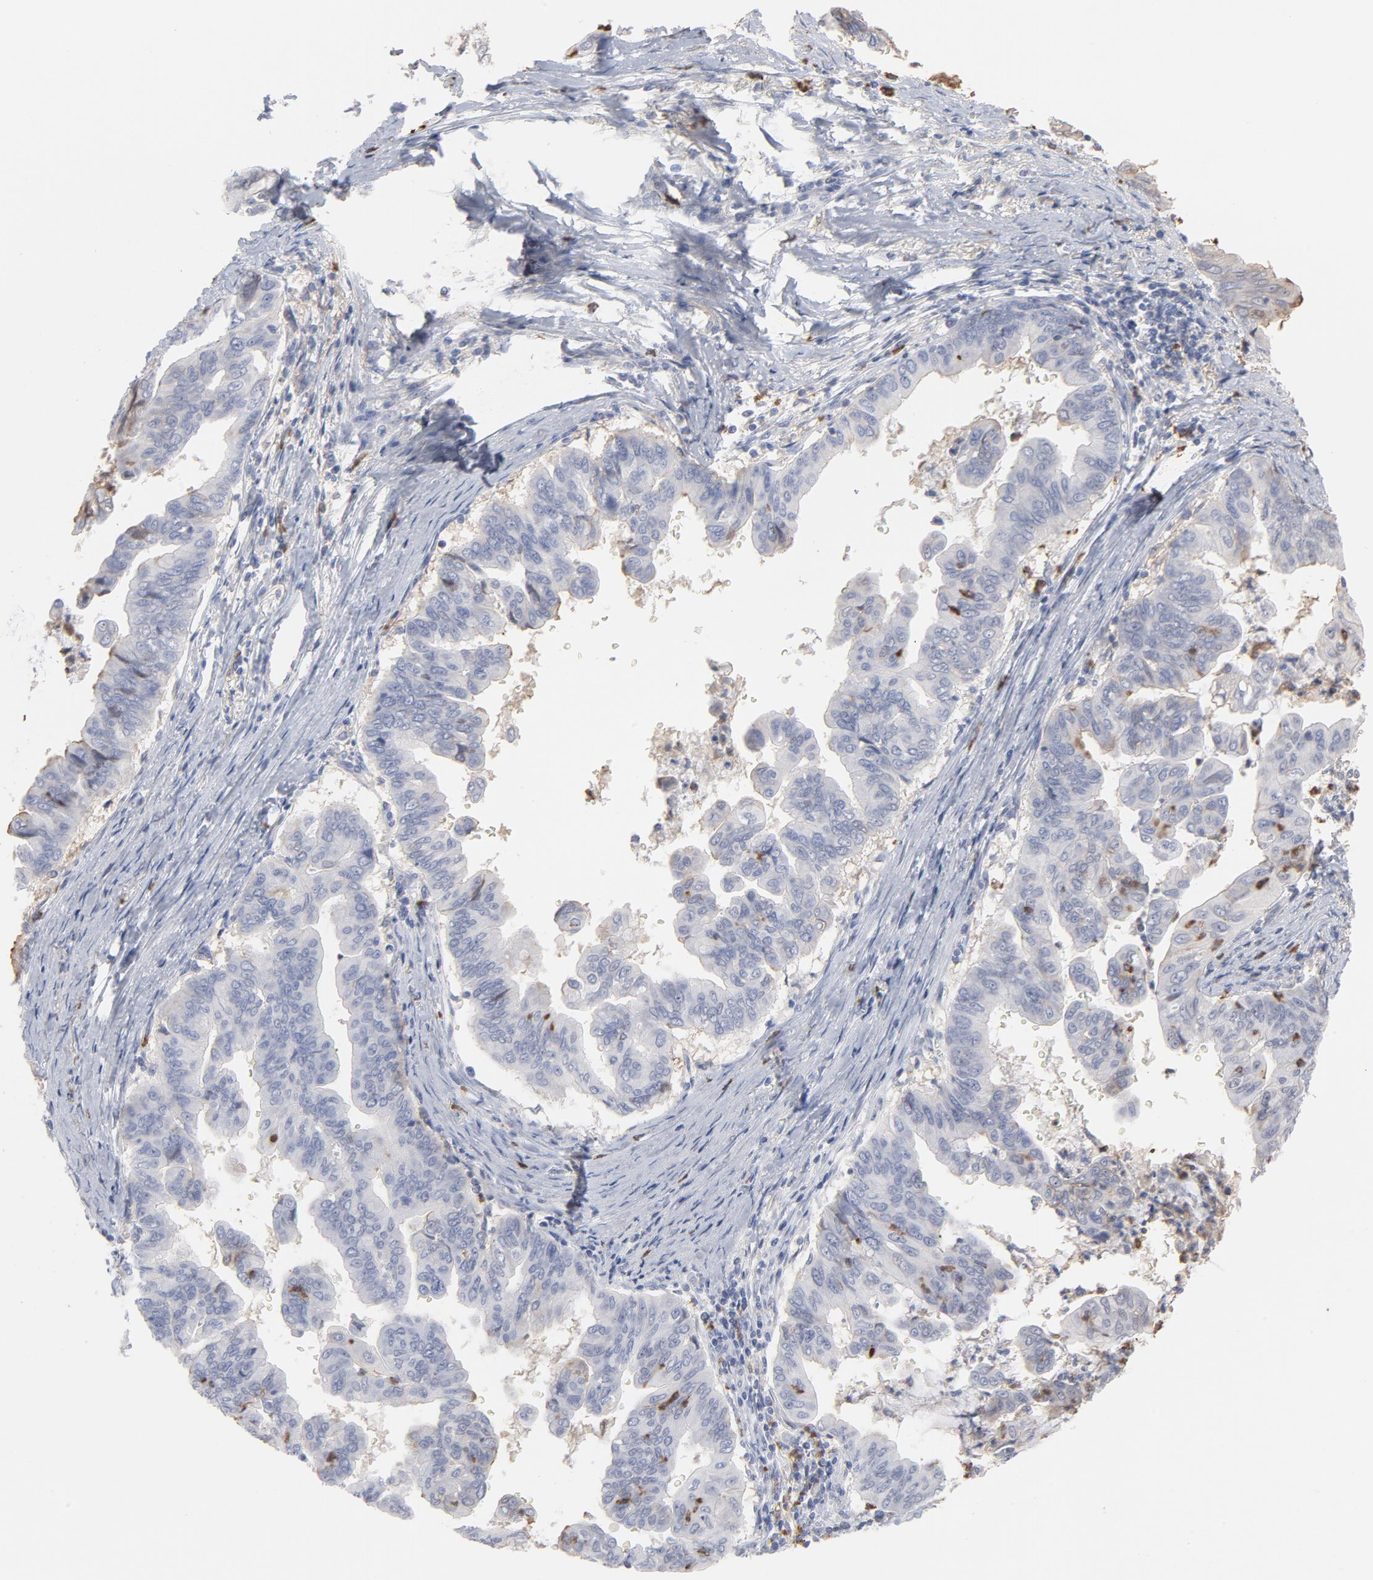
{"staining": {"intensity": "weak", "quantity": "<25%", "location": "cytoplasmic/membranous,nuclear"}, "tissue": "stomach cancer", "cell_type": "Tumor cells", "image_type": "cancer", "snomed": [{"axis": "morphology", "description": "Adenocarcinoma, NOS"}, {"axis": "topography", "description": "Stomach, upper"}], "caption": "An IHC photomicrograph of stomach cancer (adenocarcinoma) is shown. There is no staining in tumor cells of stomach cancer (adenocarcinoma). The staining is performed using DAB (3,3'-diaminobenzidine) brown chromogen with nuclei counter-stained in using hematoxylin.", "gene": "PNMA1", "patient": {"sex": "male", "age": 80}}